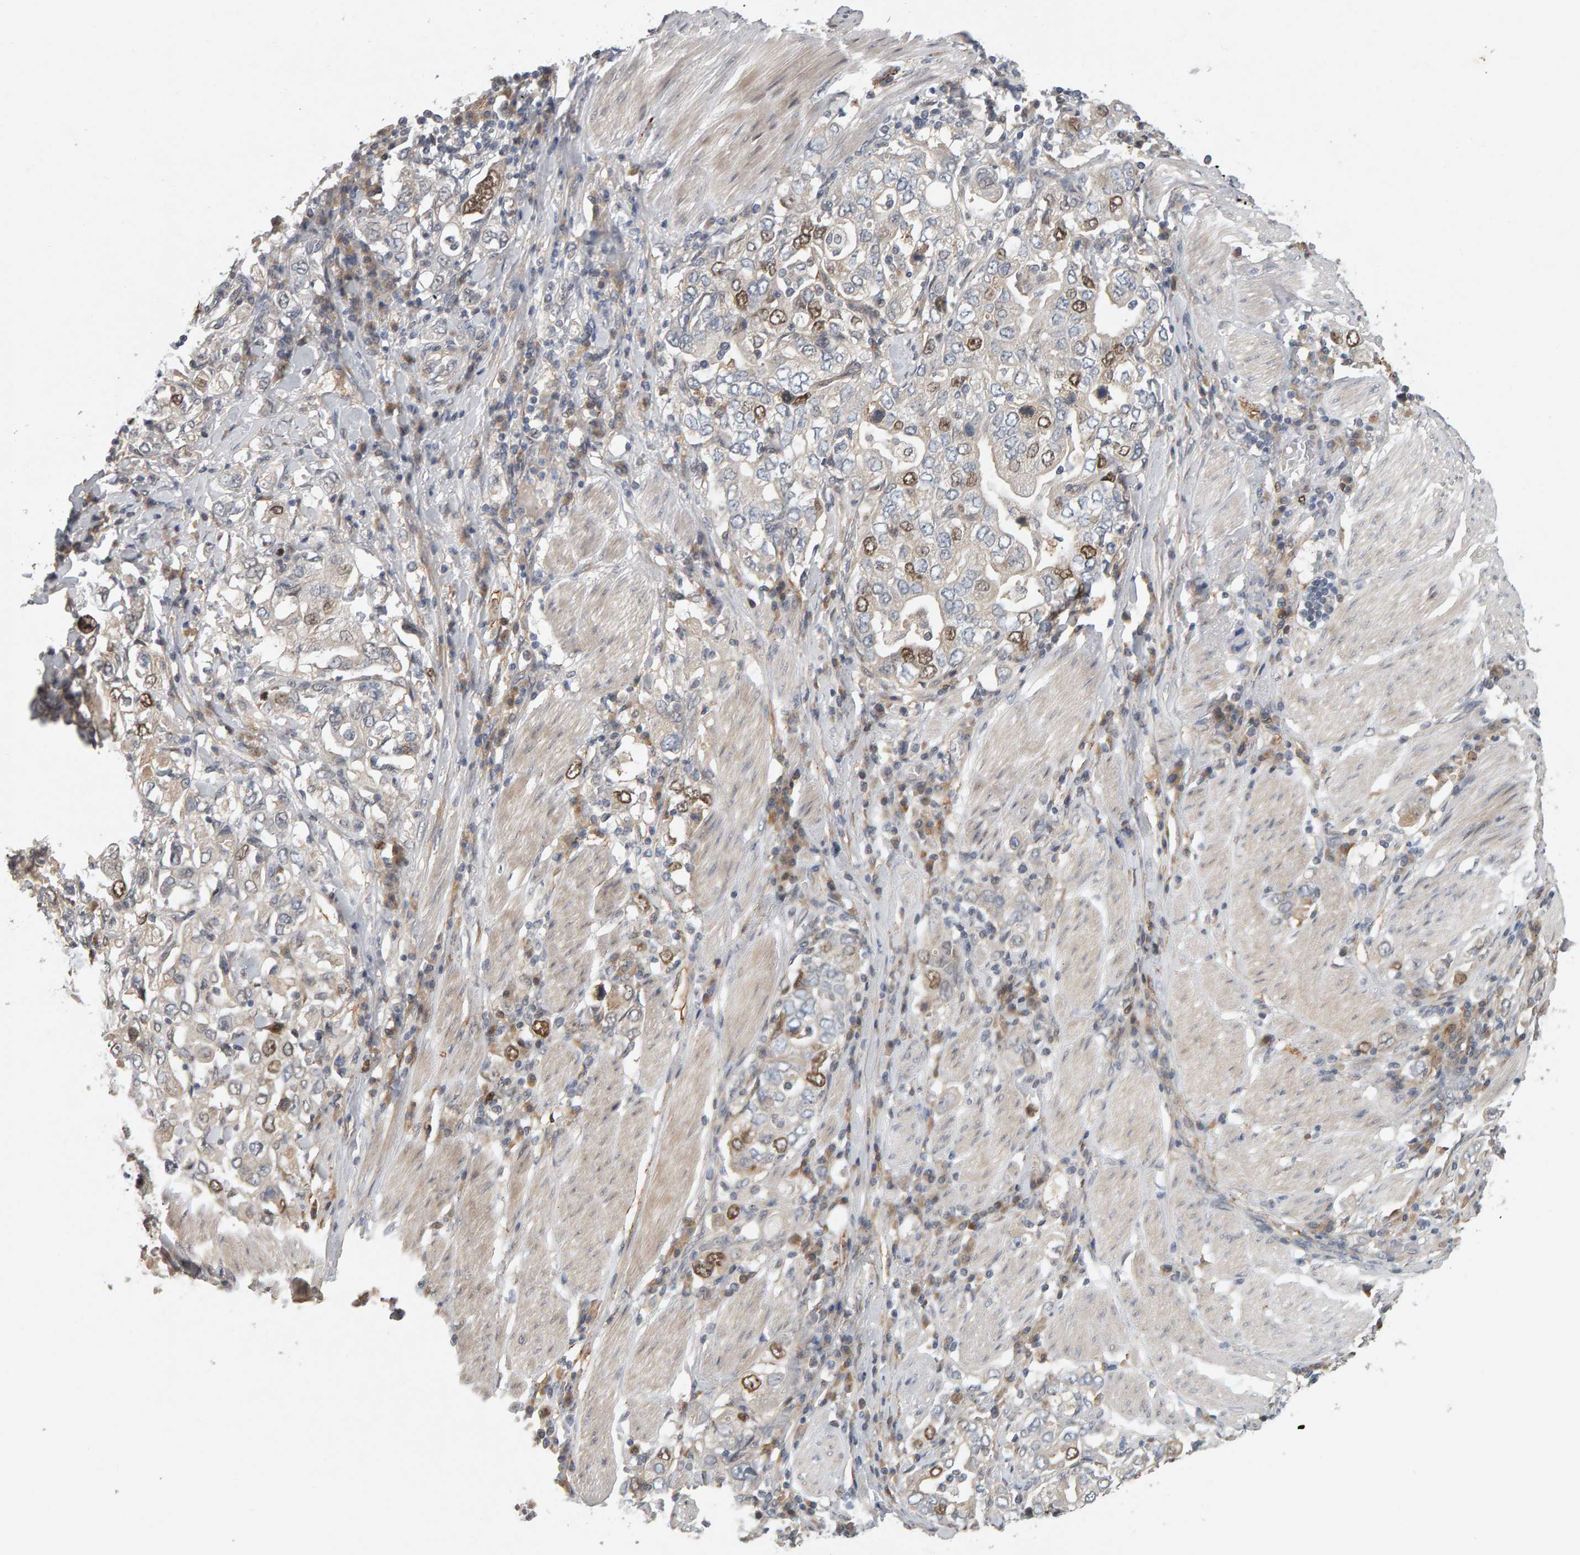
{"staining": {"intensity": "moderate", "quantity": "25%-75%", "location": "nuclear"}, "tissue": "stomach cancer", "cell_type": "Tumor cells", "image_type": "cancer", "snomed": [{"axis": "morphology", "description": "Adenocarcinoma, NOS"}, {"axis": "topography", "description": "Stomach, upper"}], "caption": "Tumor cells display medium levels of moderate nuclear staining in about 25%-75% of cells in stomach cancer.", "gene": "CDCA5", "patient": {"sex": "male", "age": 62}}